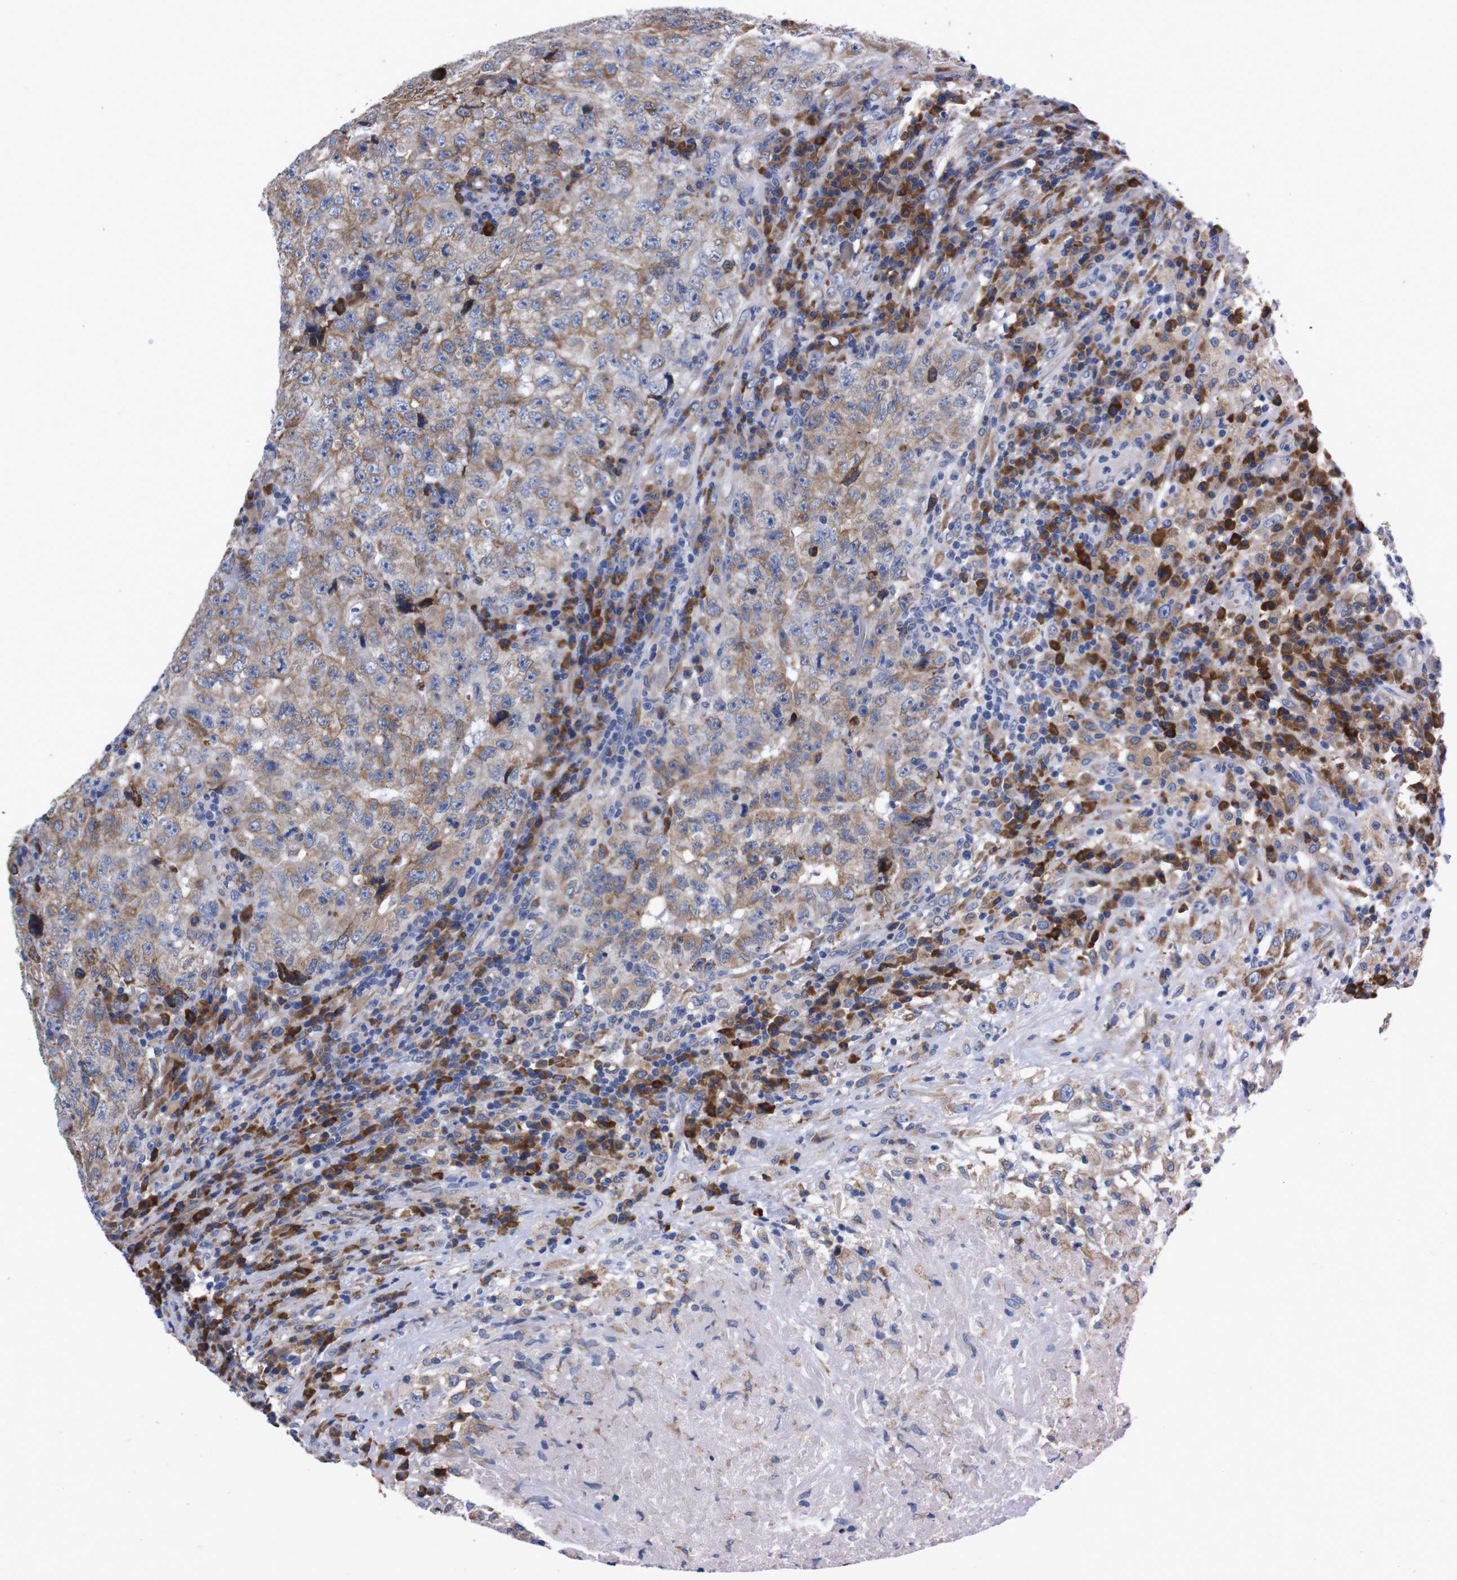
{"staining": {"intensity": "moderate", "quantity": ">75%", "location": "cytoplasmic/membranous"}, "tissue": "testis cancer", "cell_type": "Tumor cells", "image_type": "cancer", "snomed": [{"axis": "morphology", "description": "Necrosis, NOS"}, {"axis": "morphology", "description": "Carcinoma, Embryonal, NOS"}, {"axis": "topography", "description": "Testis"}], "caption": "Tumor cells show medium levels of moderate cytoplasmic/membranous staining in approximately >75% of cells in embryonal carcinoma (testis).", "gene": "NEBL", "patient": {"sex": "male", "age": 19}}